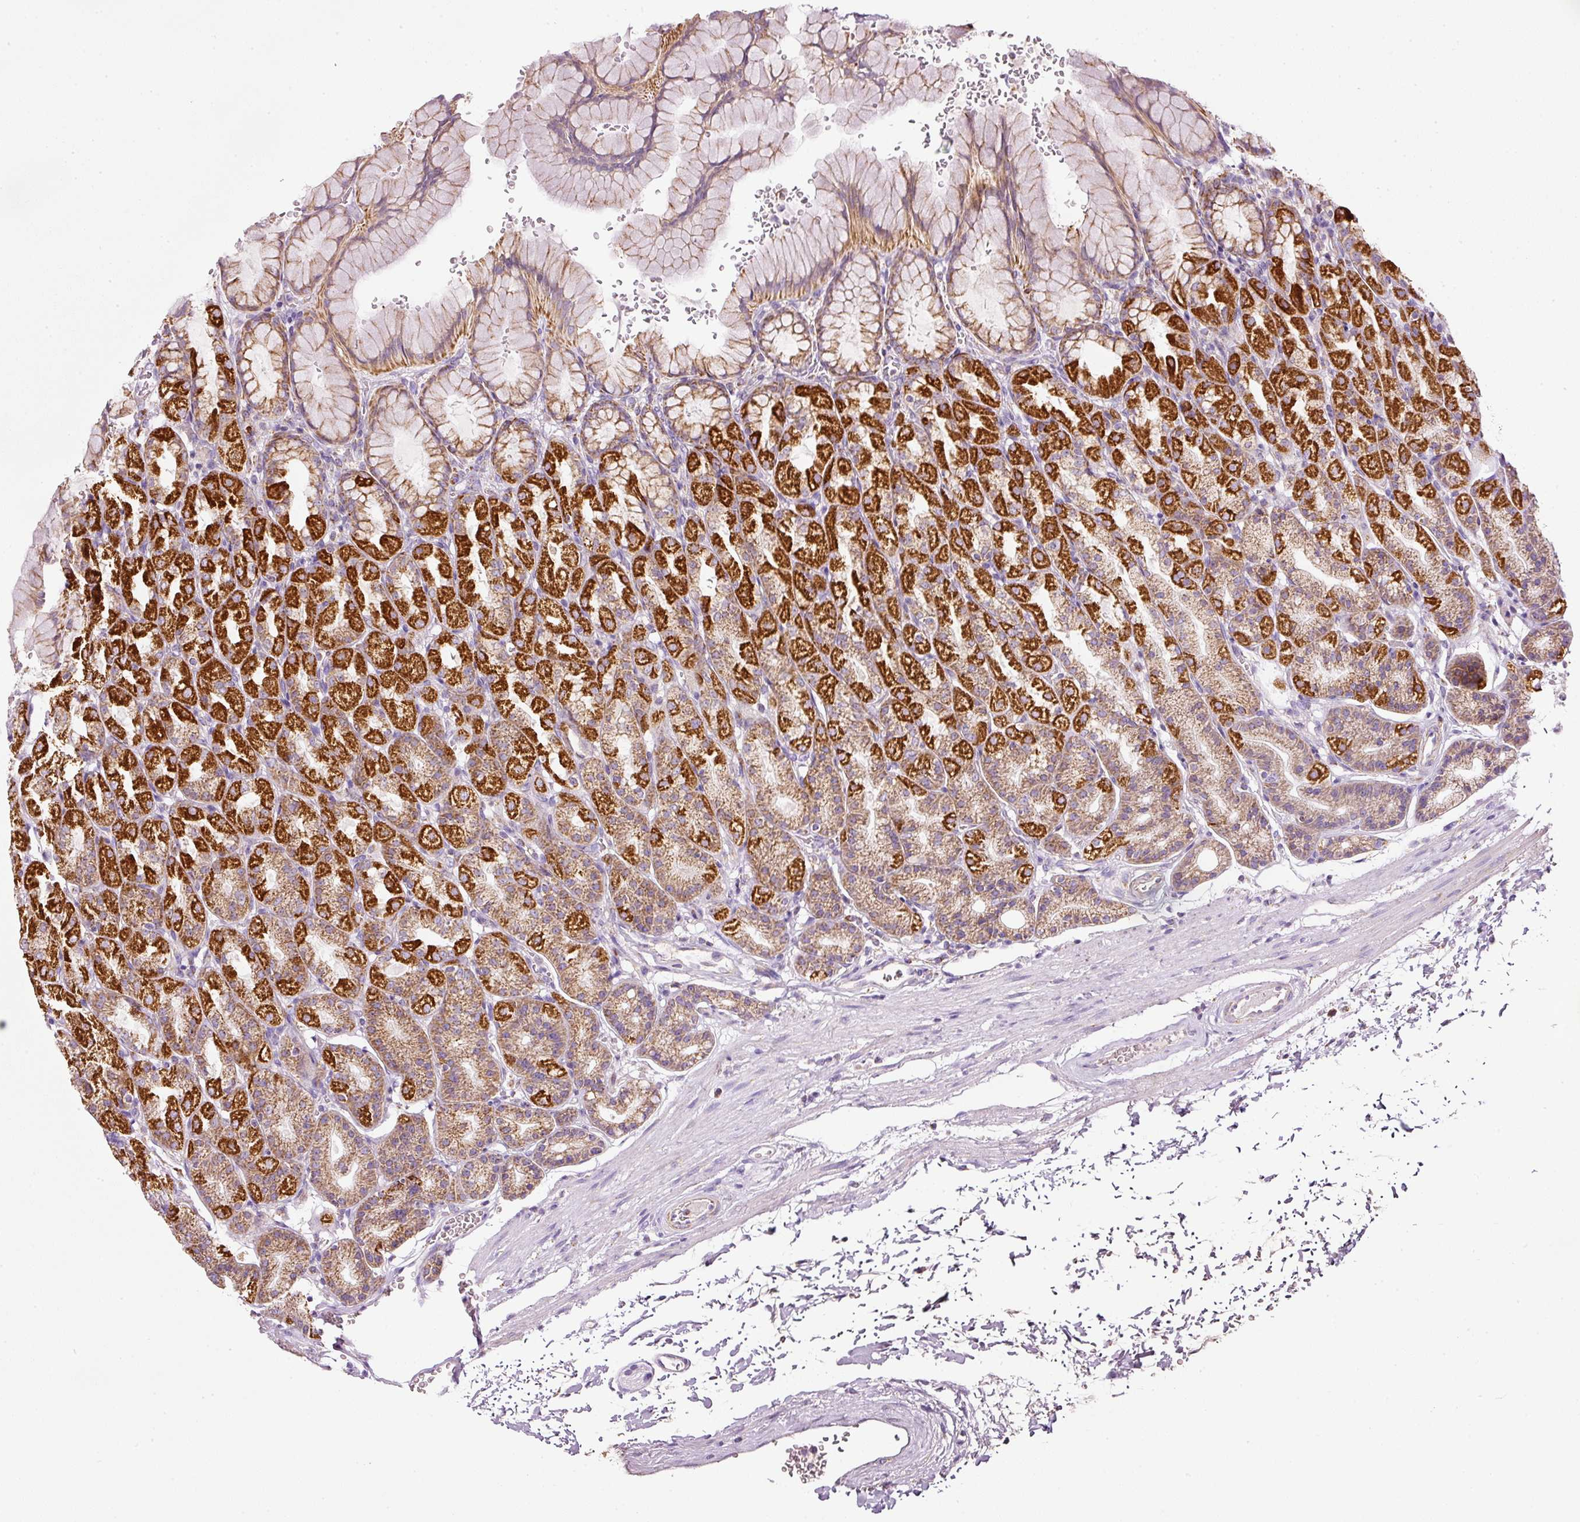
{"staining": {"intensity": "strong", "quantity": "25%-75%", "location": "cytoplasmic/membranous"}, "tissue": "stomach", "cell_type": "Glandular cells", "image_type": "normal", "snomed": [{"axis": "morphology", "description": "Normal tissue, NOS"}, {"axis": "topography", "description": "Stomach, upper"}], "caption": "A histopathology image of human stomach stained for a protein displays strong cytoplasmic/membranous brown staining in glandular cells. (IHC, brightfield microscopy, high magnification).", "gene": "SDHA", "patient": {"sex": "female", "age": 81}}